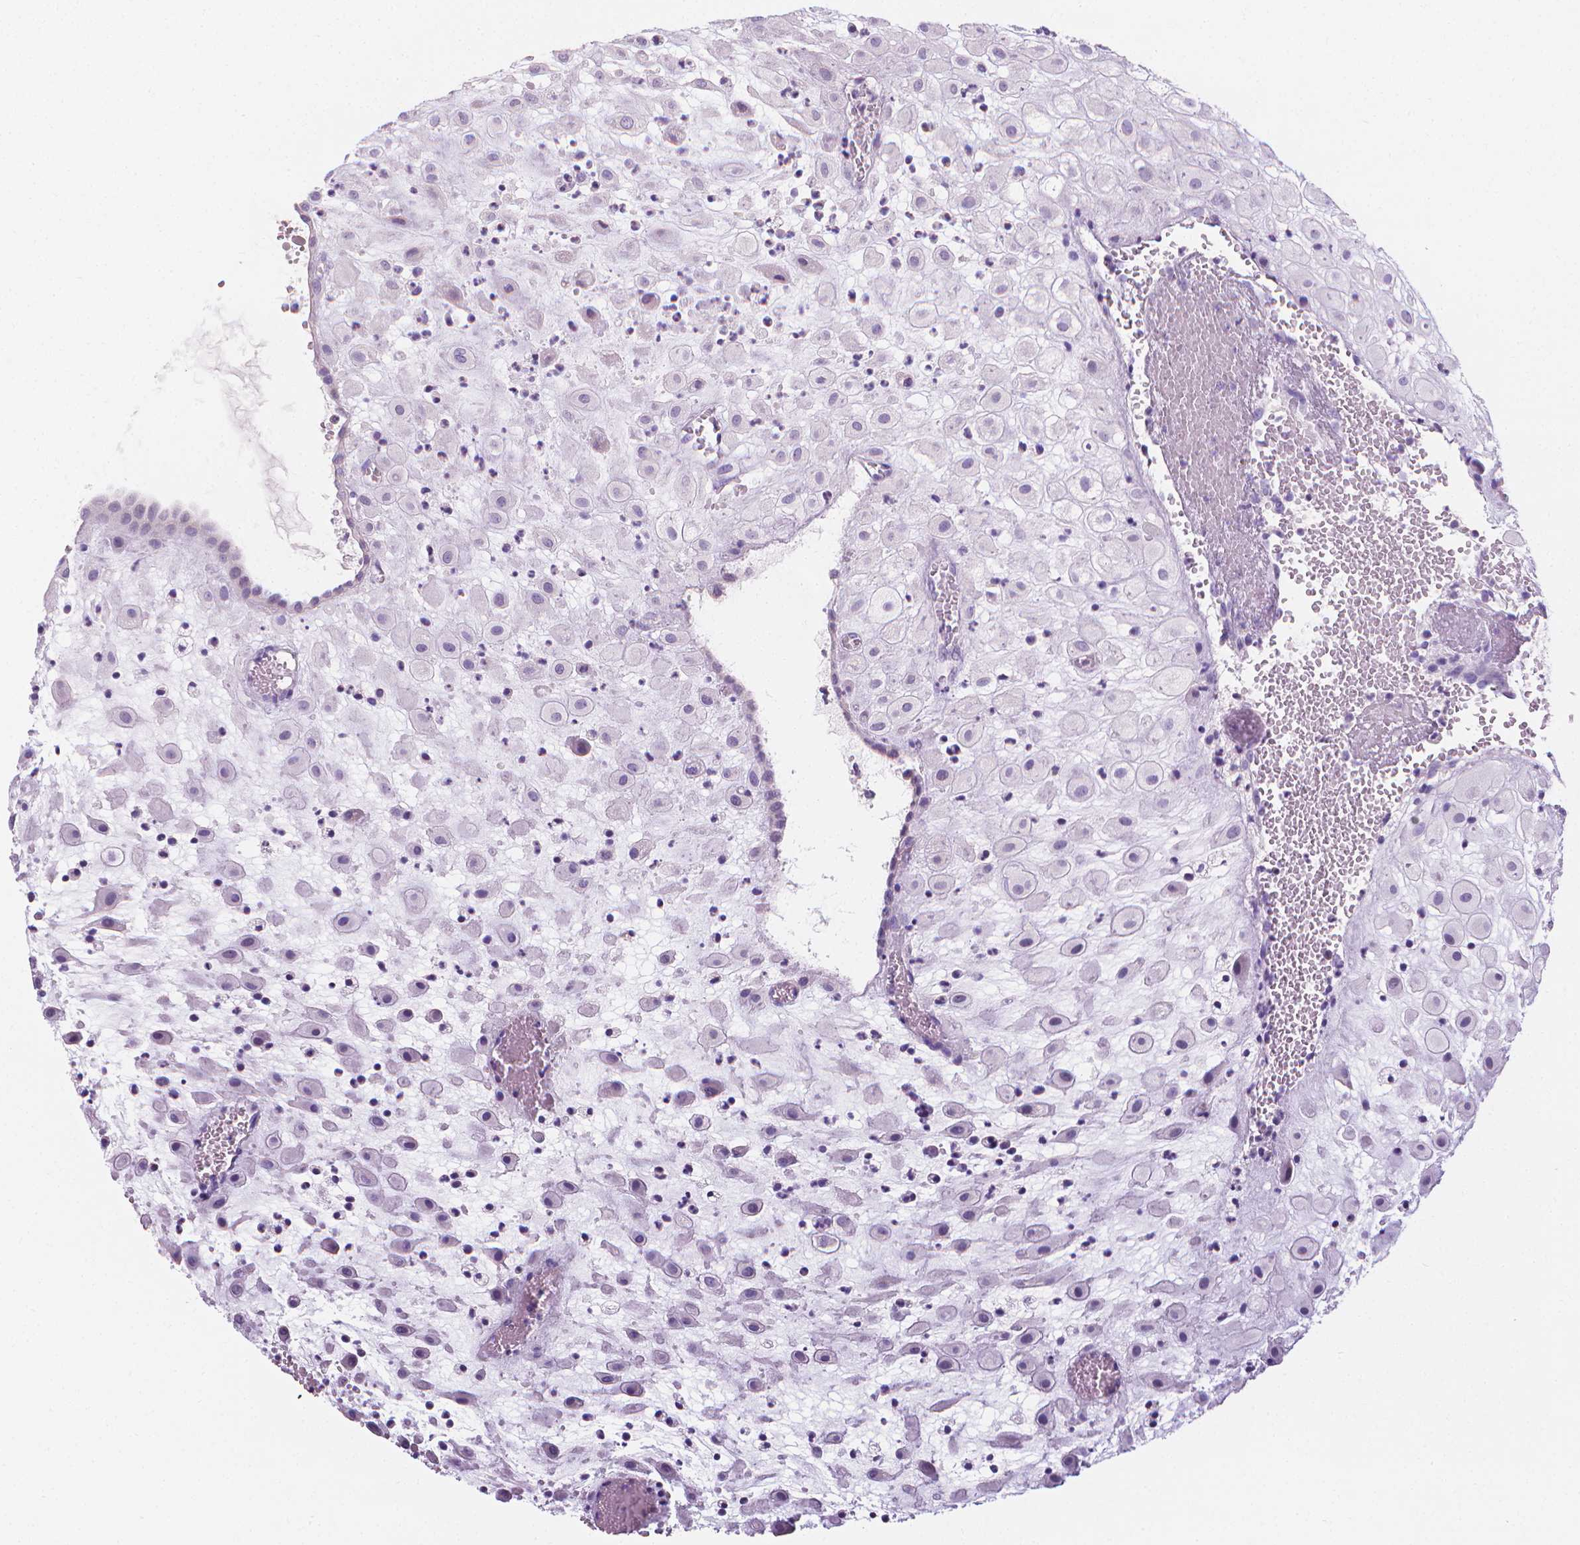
{"staining": {"intensity": "weak", "quantity": "<25%", "location": "nuclear"}, "tissue": "placenta", "cell_type": "Decidual cells", "image_type": "normal", "snomed": [{"axis": "morphology", "description": "Normal tissue, NOS"}, {"axis": "topography", "description": "Placenta"}], "caption": "Immunohistochemical staining of normal placenta reveals no significant positivity in decidual cells.", "gene": "DCAF8L1", "patient": {"sex": "female", "age": 24}}